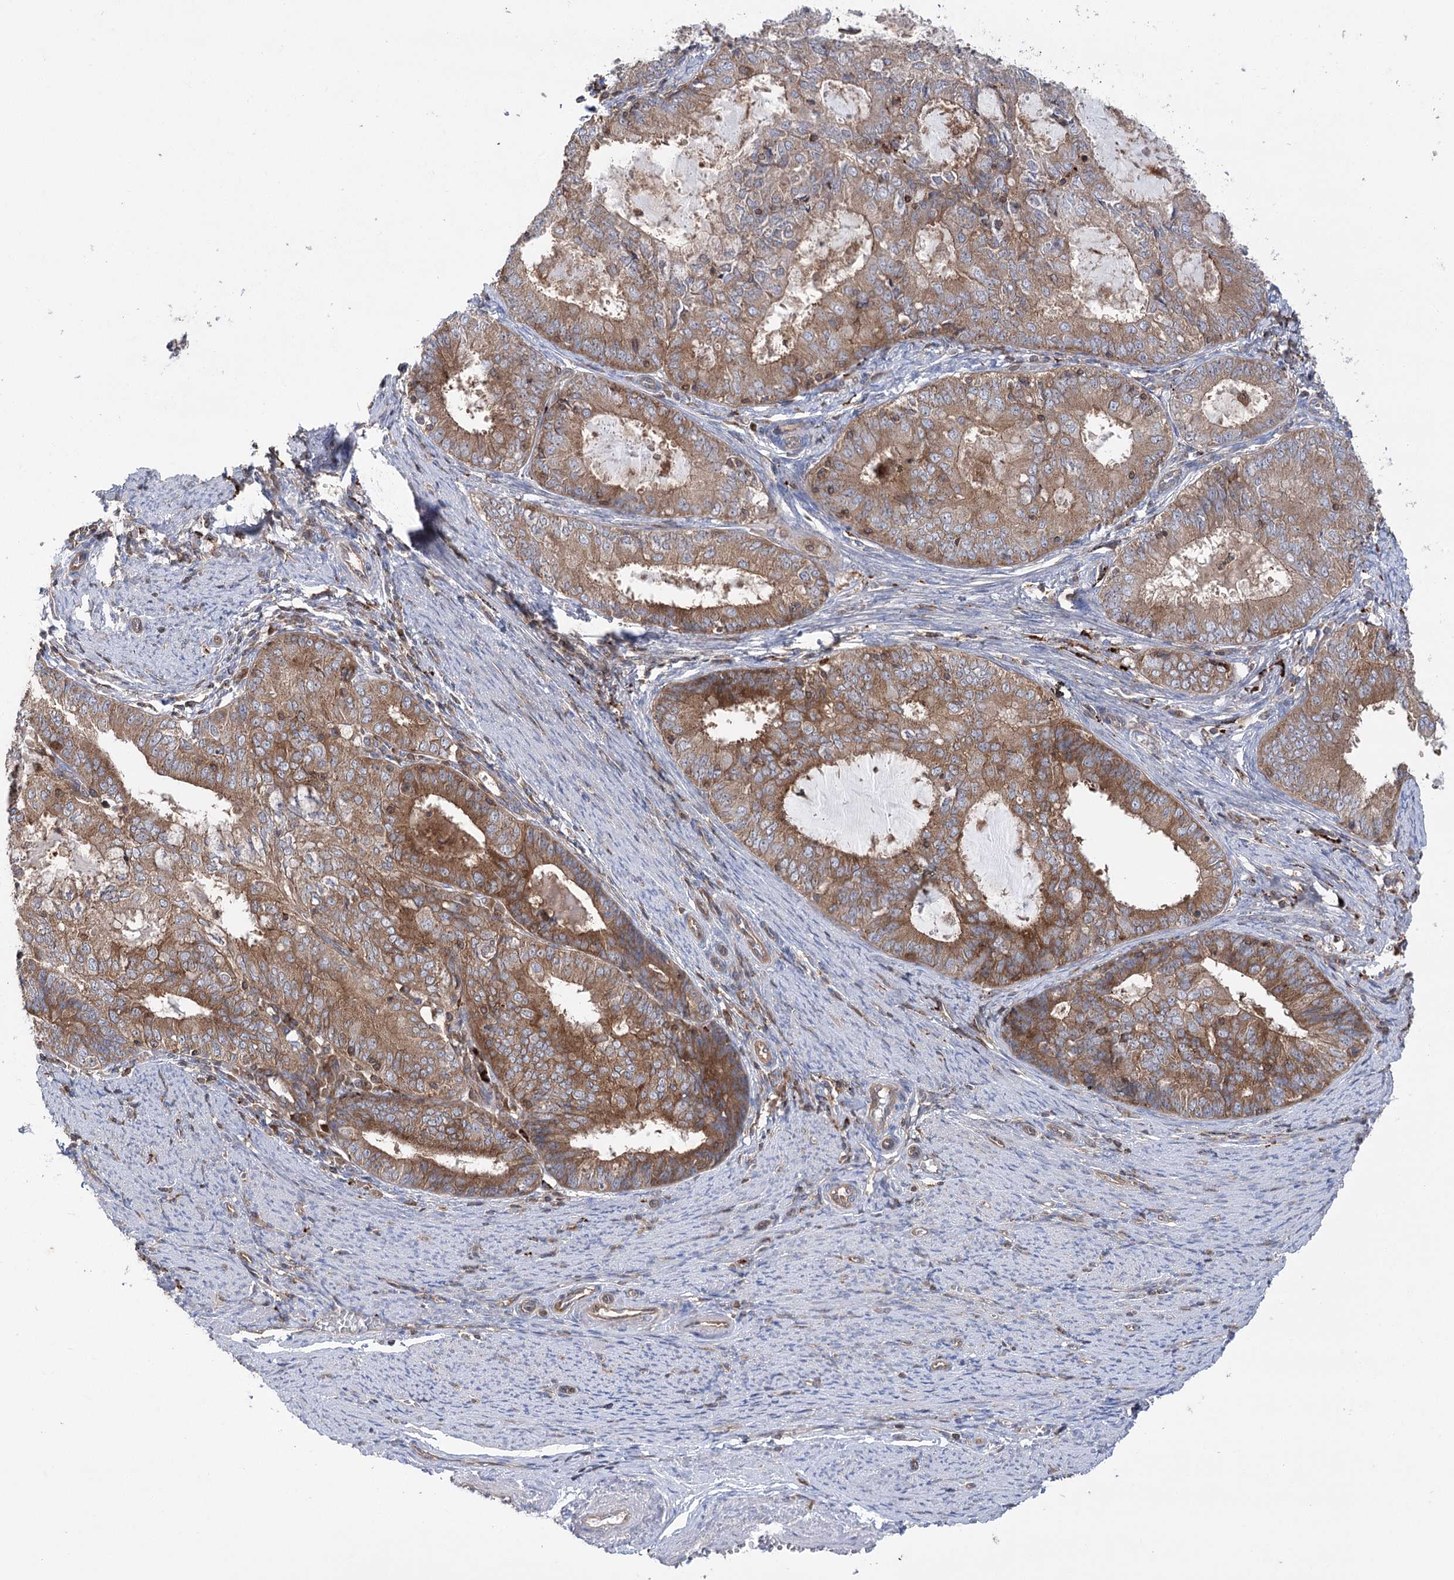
{"staining": {"intensity": "moderate", "quantity": ">75%", "location": "cytoplasmic/membranous"}, "tissue": "endometrial cancer", "cell_type": "Tumor cells", "image_type": "cancer", "snomed": [{"axis": "morphology", "description": "Adenocarcinoma, NOS"}, {"axis": "topography", "description": "Endometrium"}], "caption": "Endometrial cancer (adenocarcinoma) was stained to show a protein in brown. There is medium levels of moderate cytoplasmic/membranous expression in approximately >75% of tumor cells. The protein of interest is shown in brown color, while the nuclei are stained blue.", "gene": "VPS37B", "patient": {"sex": "female", "age": 57}}